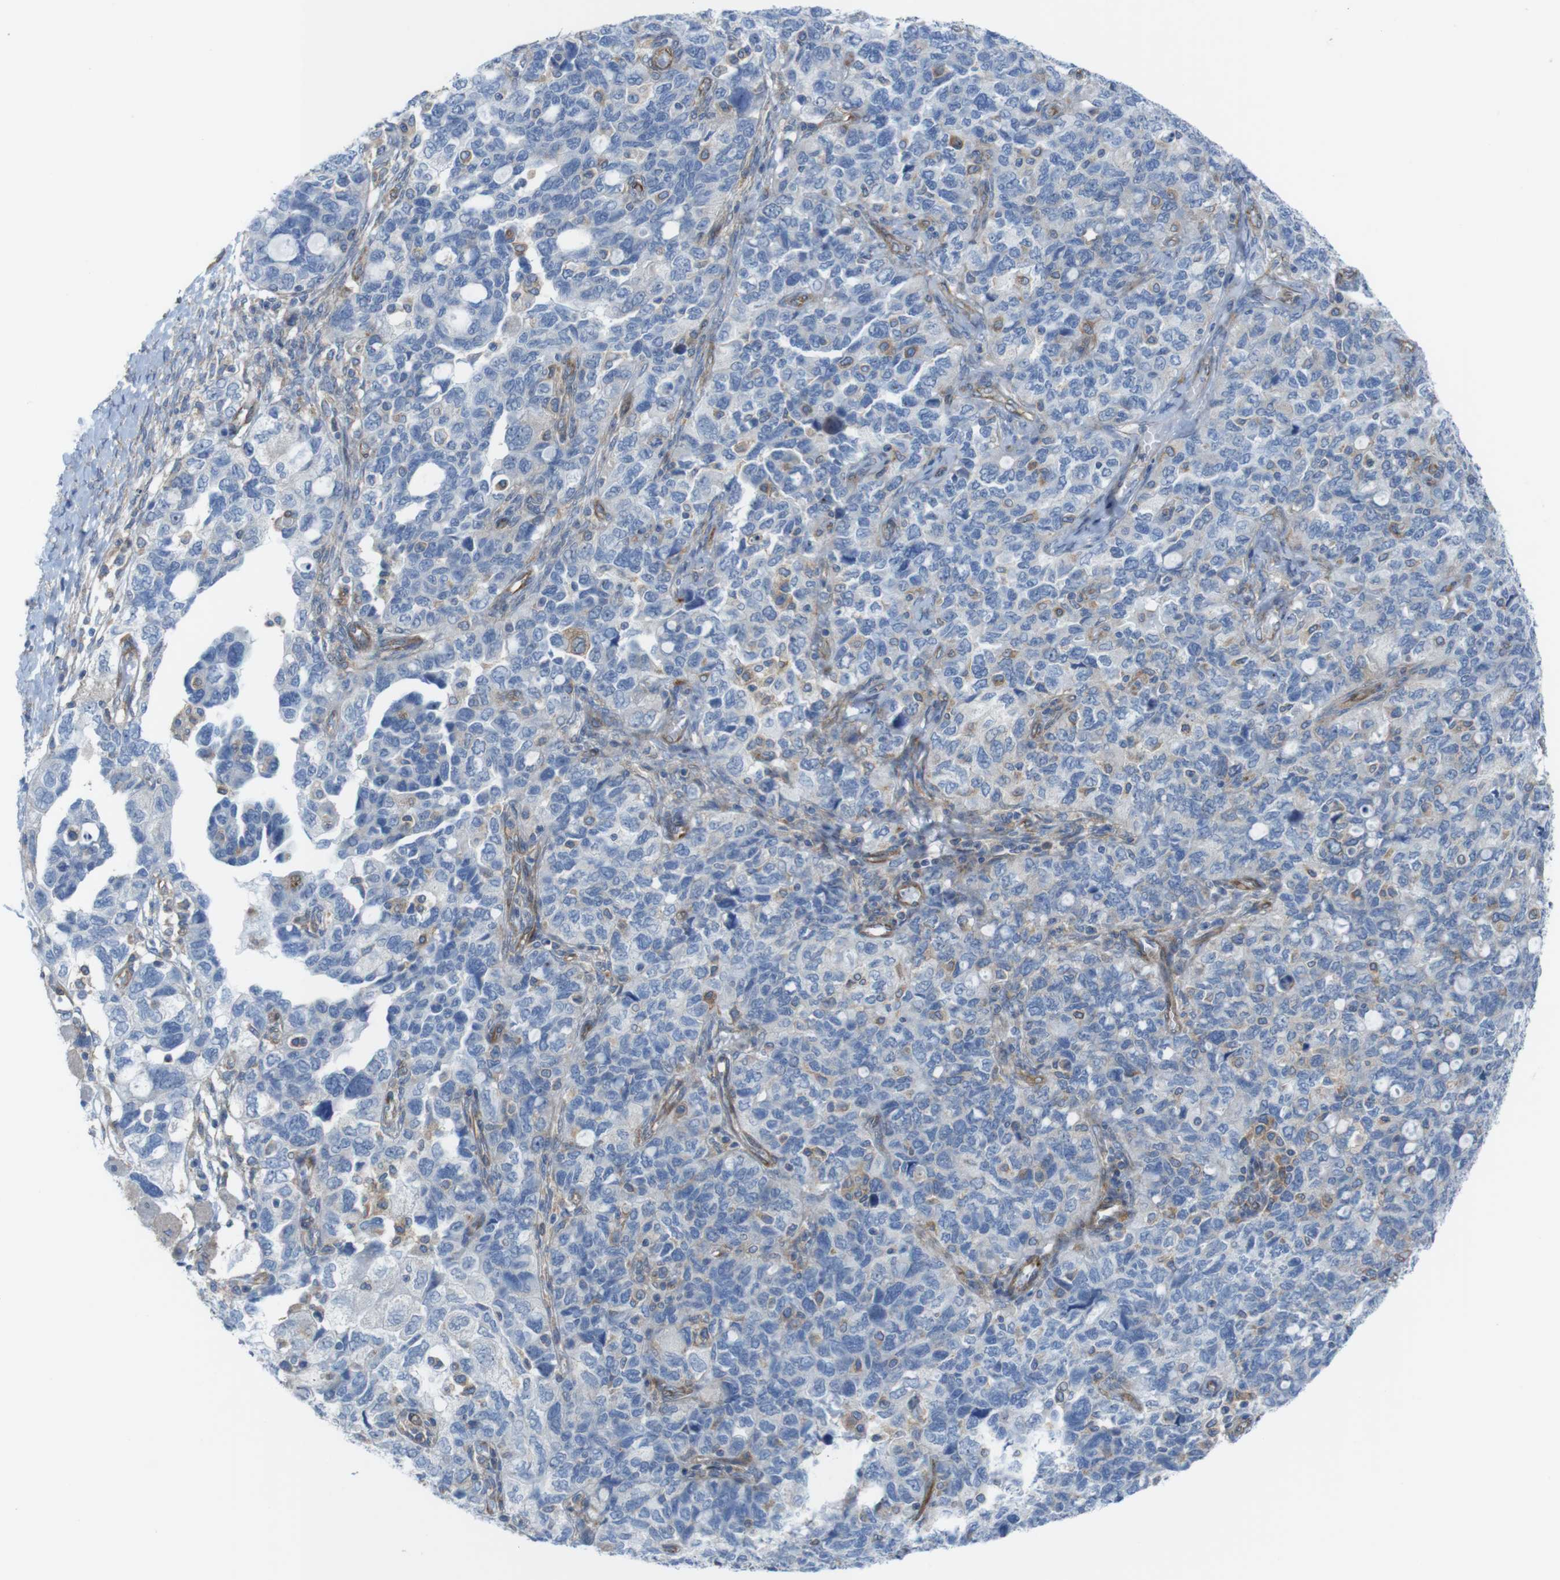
{"staining": {"intensity": "negative", "quantity": "none", "location": "none"}, "tissue": "ovarian cancer", "cell_type": "Tumor cells", "image_type": "cancer", "snomed": [{"axis": "morphology", "description": "Carcinoma, NOS"}, {"axis": "morphology", "description": "Cystadenocarcinoma, serous, NOS"}, {"axis": "topography", "description": "Ovary"}], "caption": "Image shows no protein staining in tumor cells of ovarian cancer tissue. (DAB immunohistochemistry visualized using brightfield microscopy, high magnification).", "gene": "DIAPH2", "patient": {"sex": "female", "age": 69}}